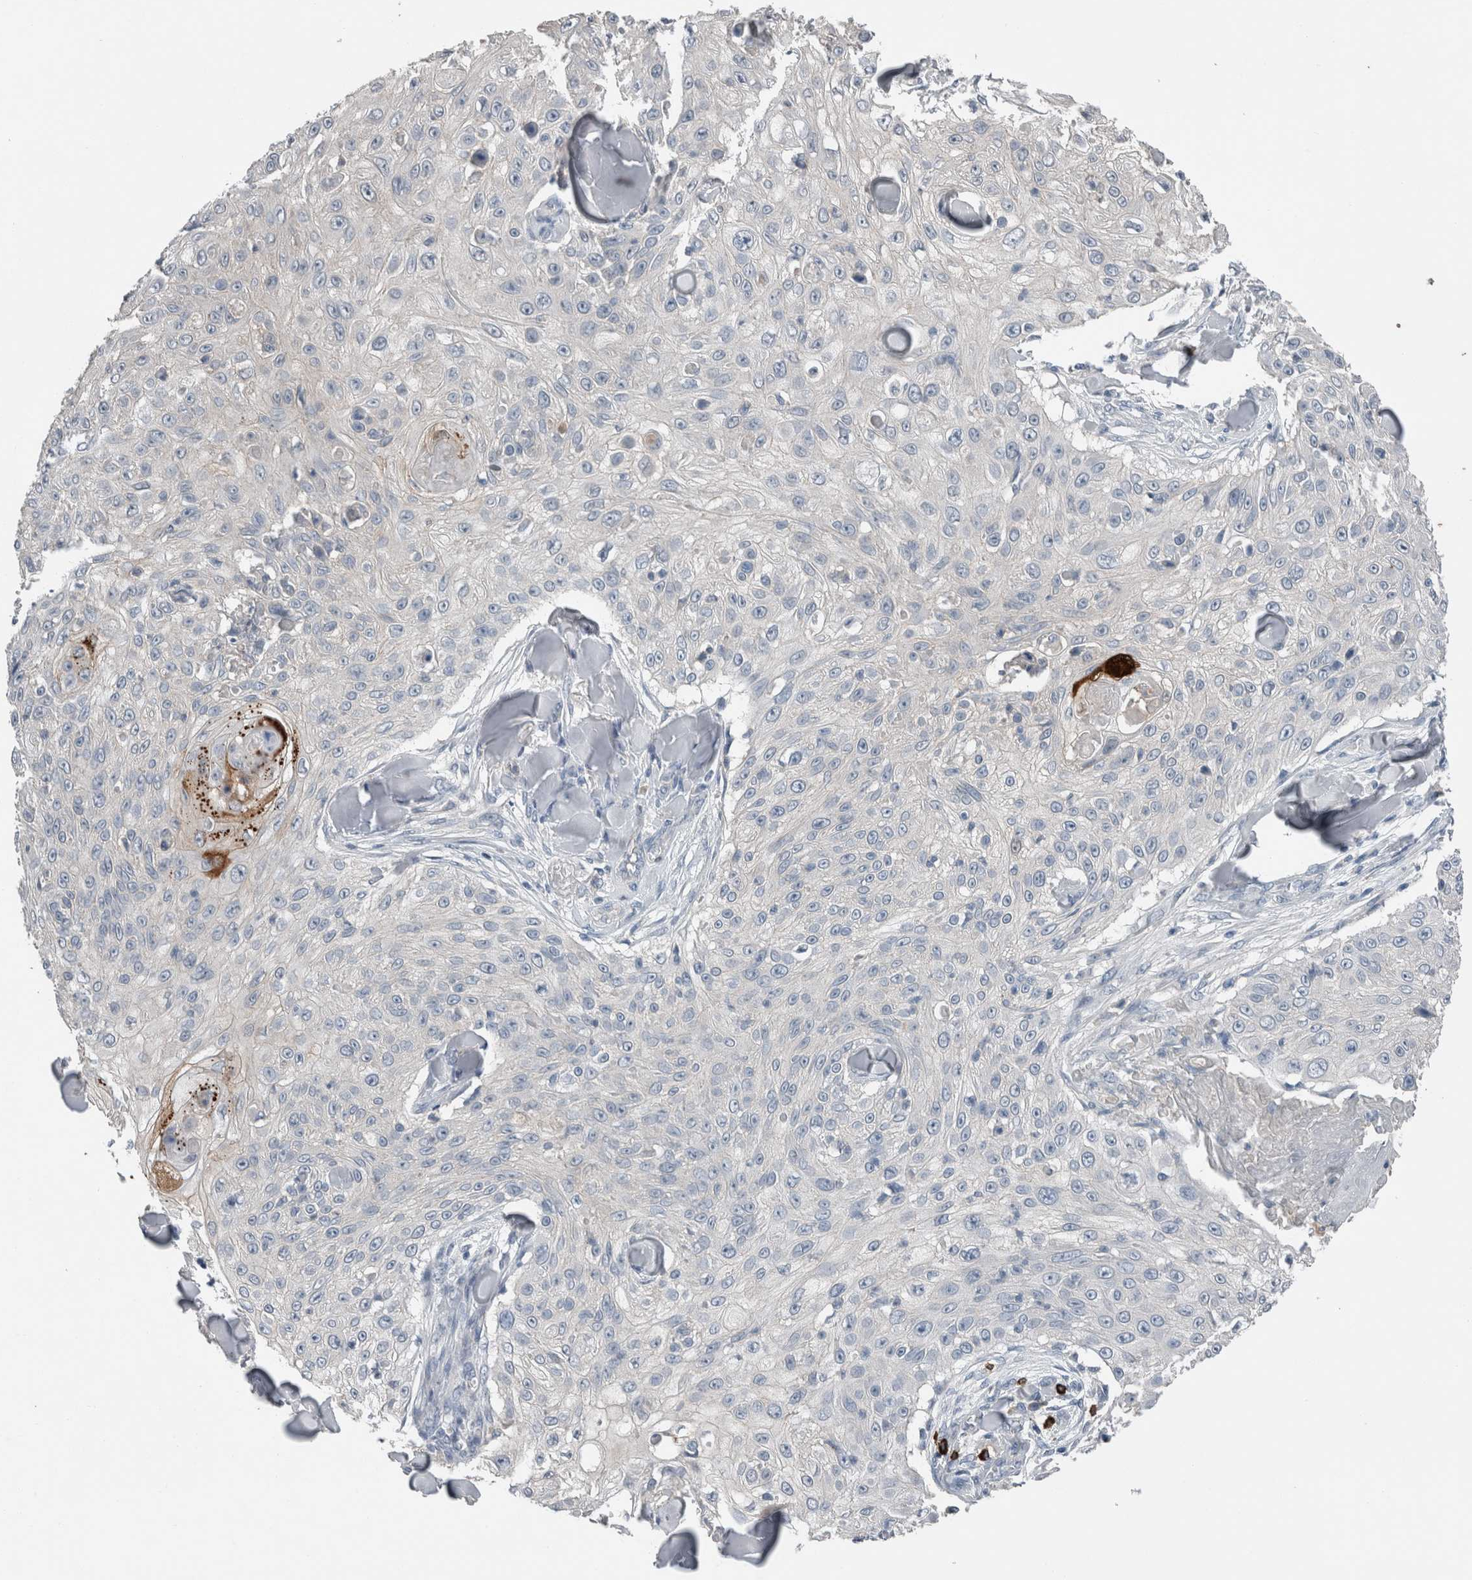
{"staining": {"intensity": "negative", "quantity": "none", "location": "none"}, "tissue": "skin cancer", "cell_type": "Tumor cells", "image_type": "cancer", "snomed": [{"axis": "morphology", "description": "Squamous cell carcinoma, NOS"}, {"axis": "topography", "description": "Skin"}], "caption": "This is an immunohistochemistry photomicrograph of human skin cancer. There is no staining in tumor cells.", "gene": "CRNN", "patient": {"sex": "male", "age": 86}}